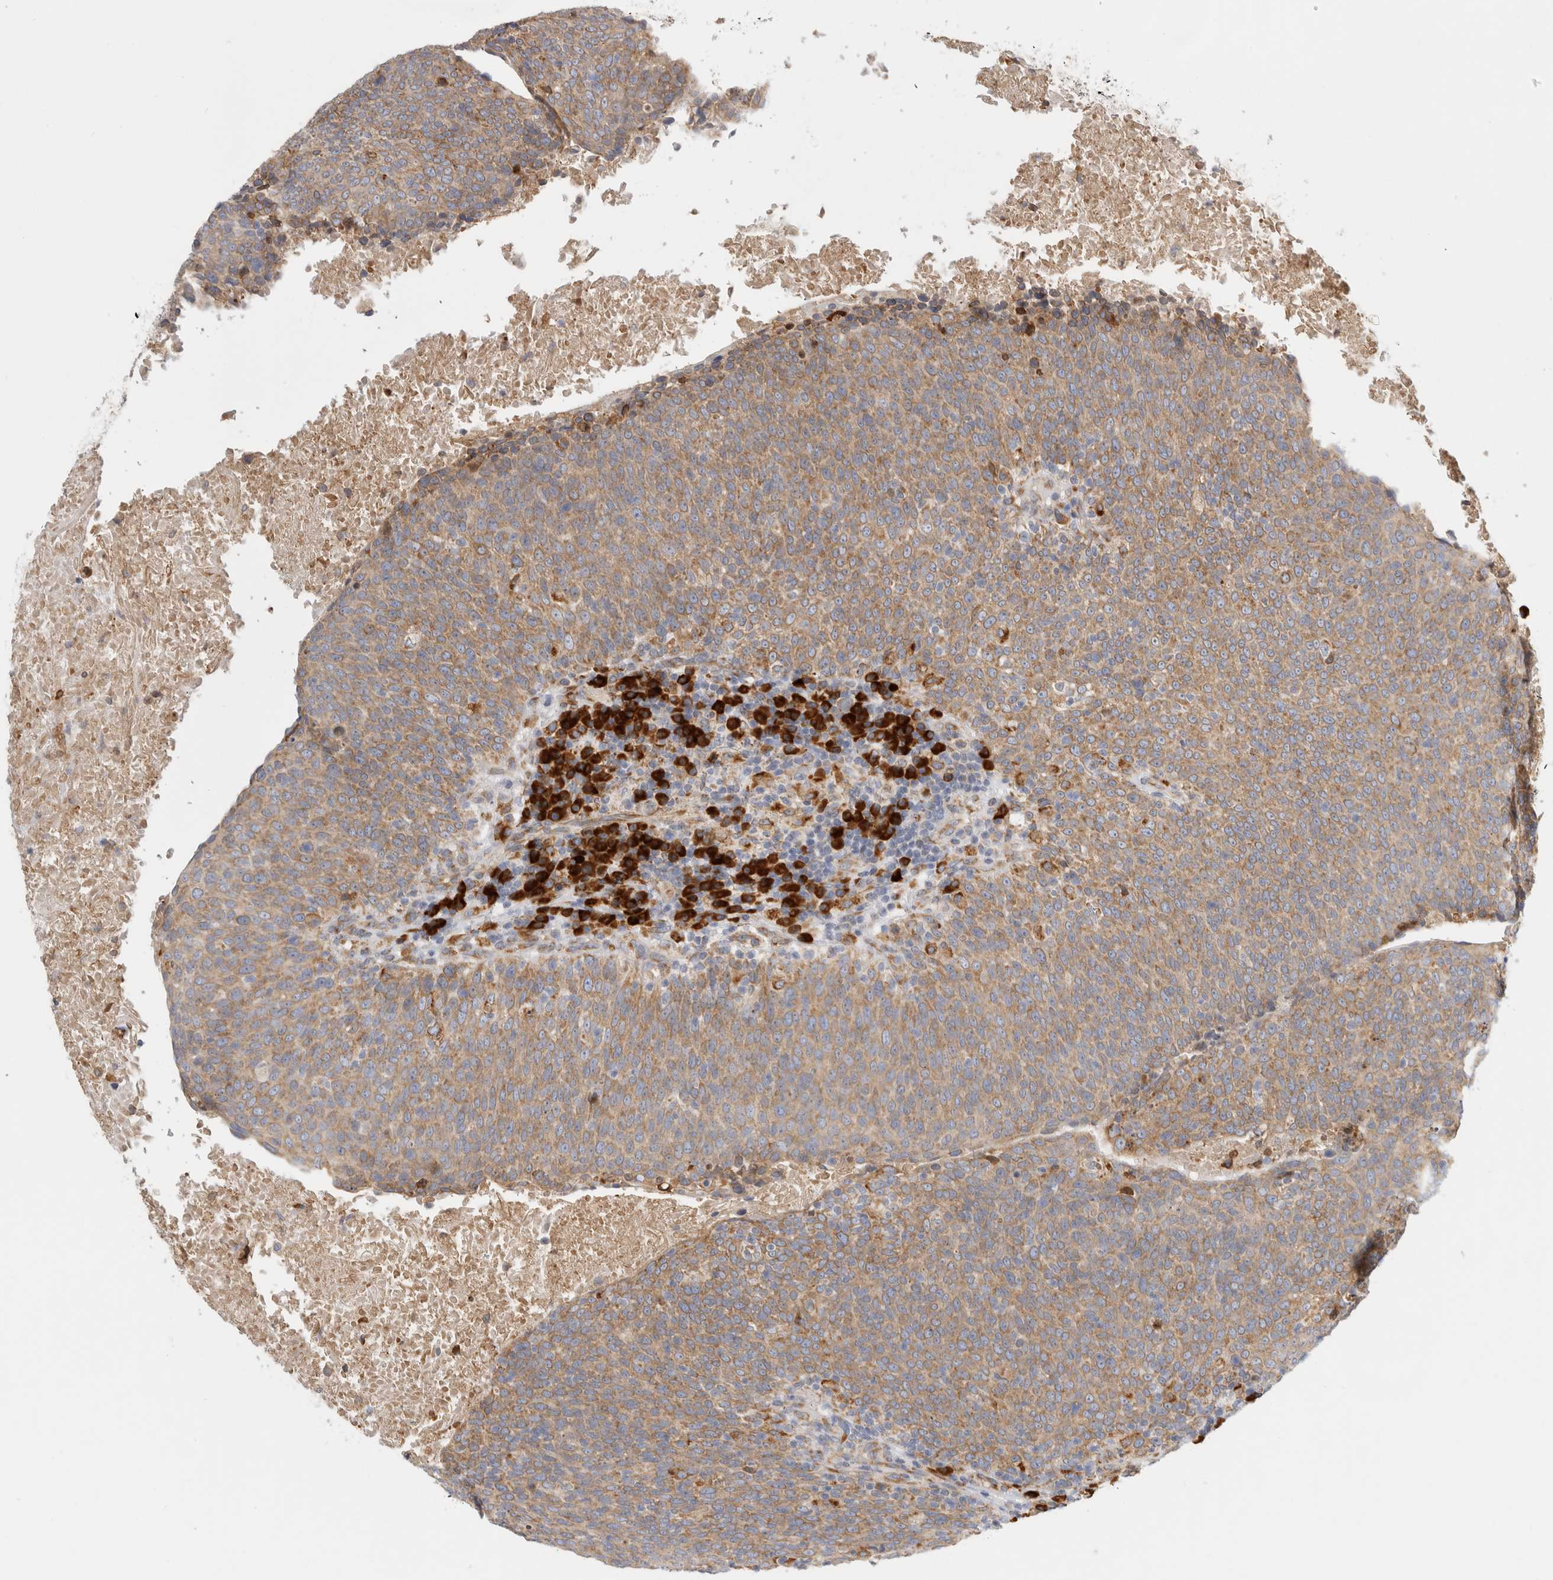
{"staining": {"intensity": "moderate", "quantity": ">75%", "location": "cytoplasmic/membranous"}, "tissue": "head and neck cancer", "cell_type": "Tumor cells", "image_type": "cancer", "snomed": [{"axis": "morphology", "description": "Squamous cell carcinoma, NOS"}, {"axis": "morphology", "description": "Squamous cell carcinoma, metastatic, NOS"}, {"axis": "topography", "description": "Lymph node"}, {"axis": "topography", "description": "Head-Neck"}], "caption": "High-power microscopy captured an immunohistochemistry histopathology image of head and neck cancer, revealing moderate cytoplasmic/membranous expression in approximately >75% of tumor cells.", "gene": "RPN2", "patient": {"sex": "male", "age": 62}}